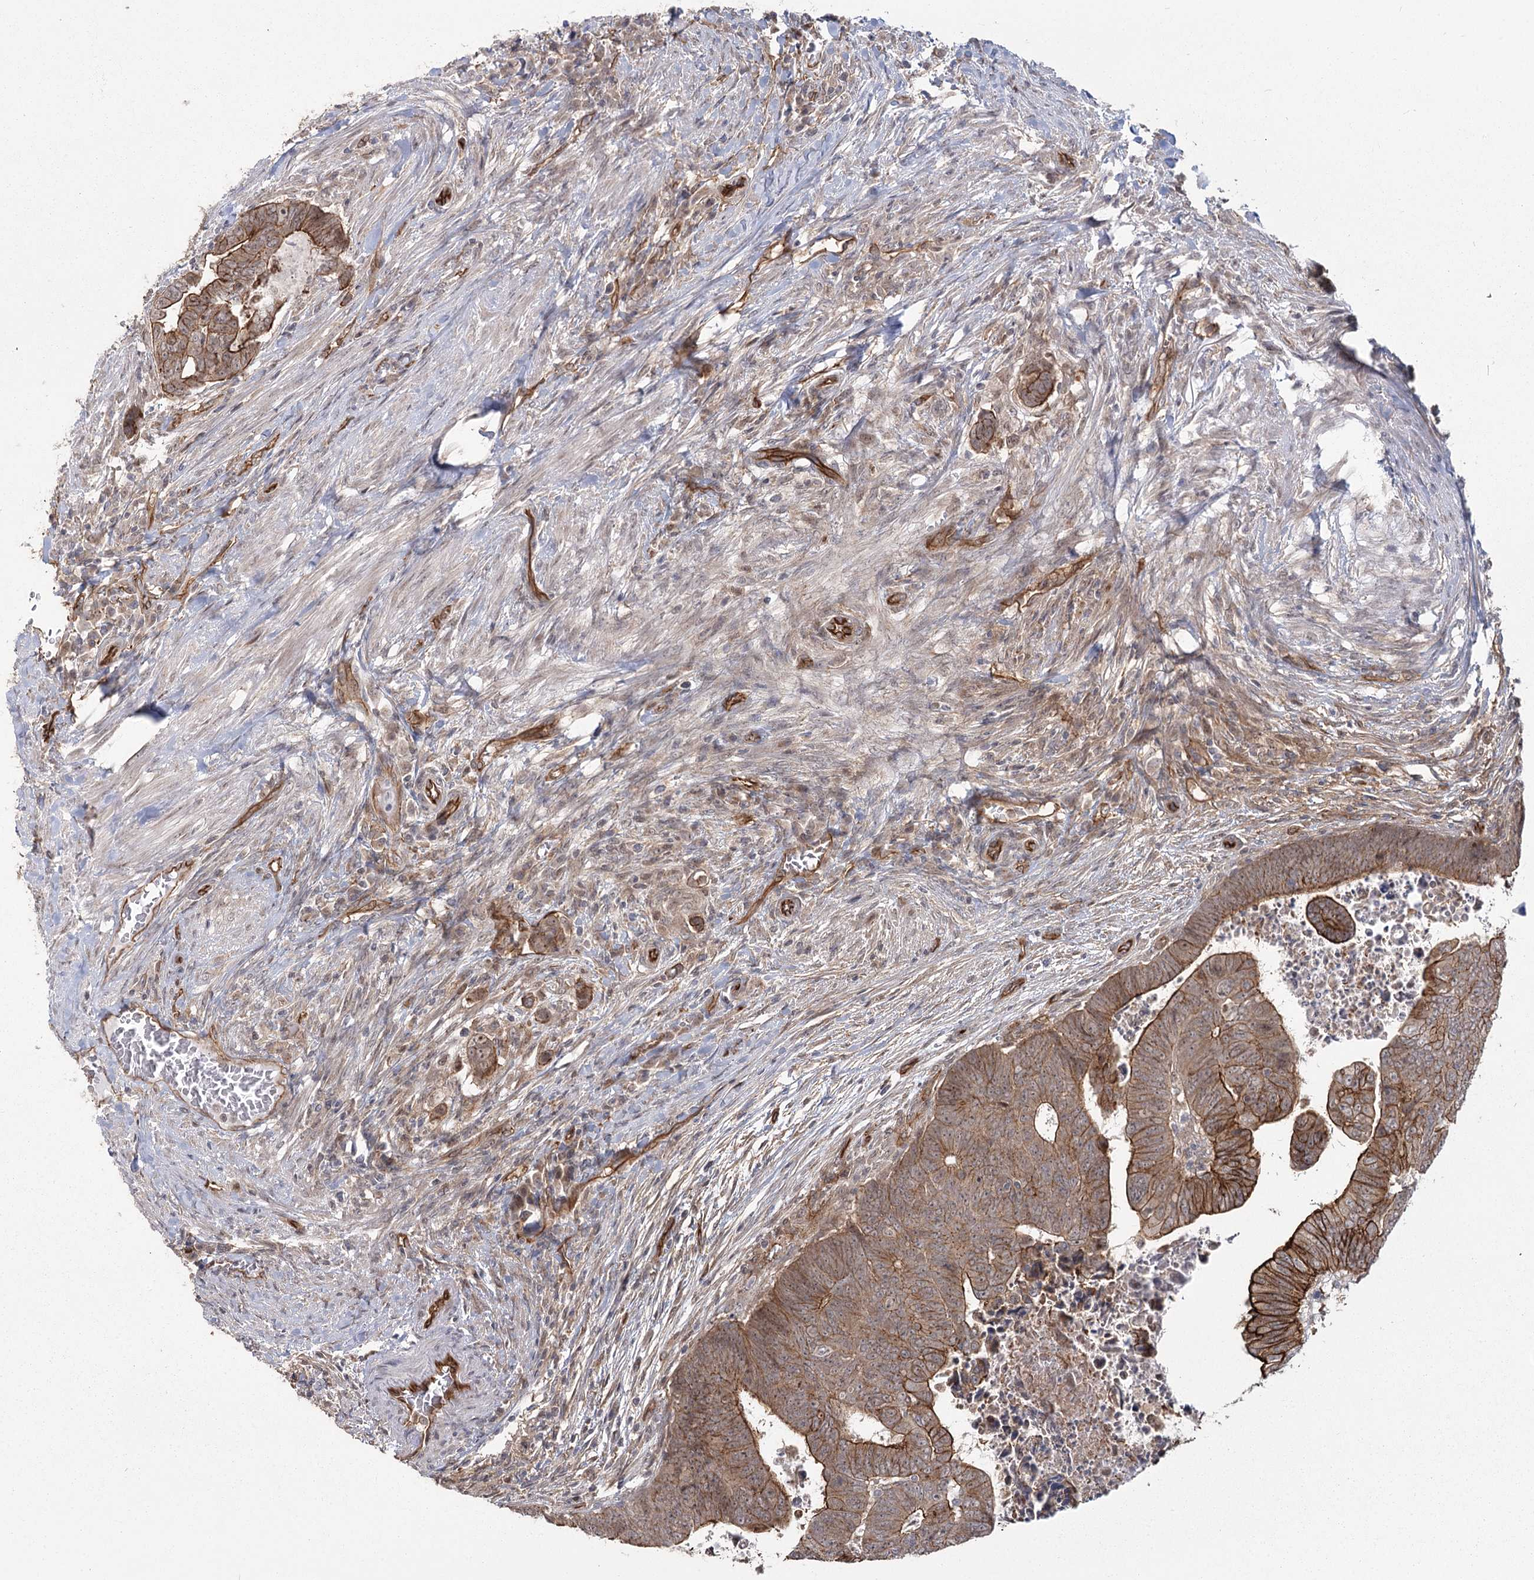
{"staining": {"intensity": "moderate", "quantity": ">75%", "location": "cytoplasmic/membranous"}, "tissue": "colorectal cancer", "cell_type": "Tumor cells", "image_type": "cancer", "snomed": [{"axis": "morphology", "description": "Normal tissue, NOS"}, {"axis": "morphology", "description": "Adenocarcinoma, NOS"}, {"axis": "topography", "description": "Rectum"}], "caption": "High-power microscopy captured an immunohistochemistry (IHC) micrograph of colorectal cancer (adenocarcinoma), revealing moderate cytoplasmic/membranous positivity in about >75% of tumor cells.", "gene": "RPP14", "patient": {"sex": "female", "age": 65}}